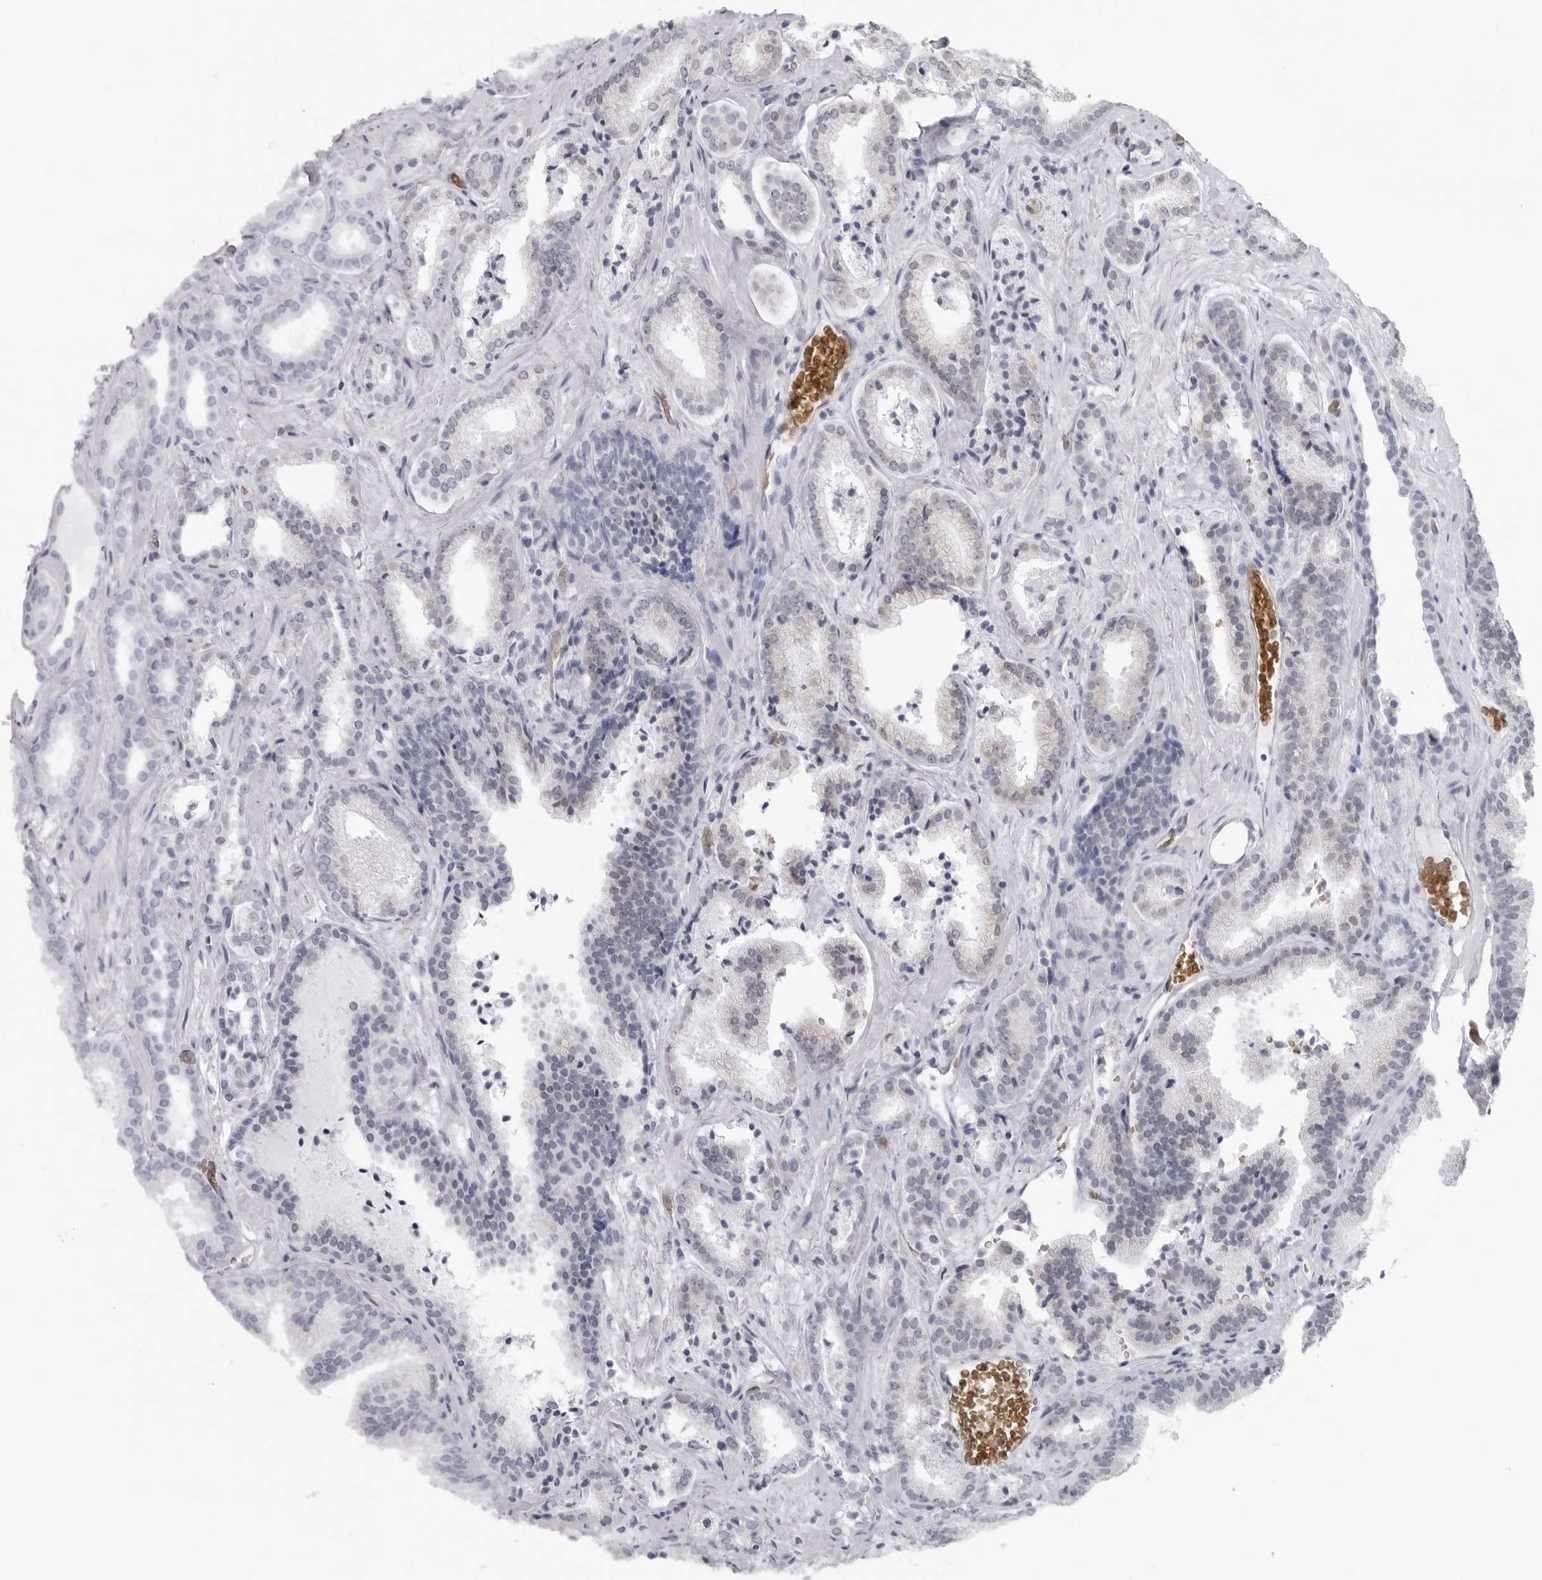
{"staining": {"intensity": "negative", "quantity": "none", "location": "none"}, "tissue": "prostate cancer", "cell_type": "Tumor cells", "image_type": "cancer", "snomed": [{"axis": "morphology", "description": "Adenocarcinoma, Low grade"}, {"axis": "topography", "description": "Prostate"}], "caption": "This histopathology image is of prostate cancer (low-grade adenocarcinoma) stained with immunohistochemistry (IHC) to label a protein in brown with the nuclei are counter-stained blue. There is no staining in tumor cells.", "gene": "EPB41", "patient": {"sex": "male", "age": 62}}